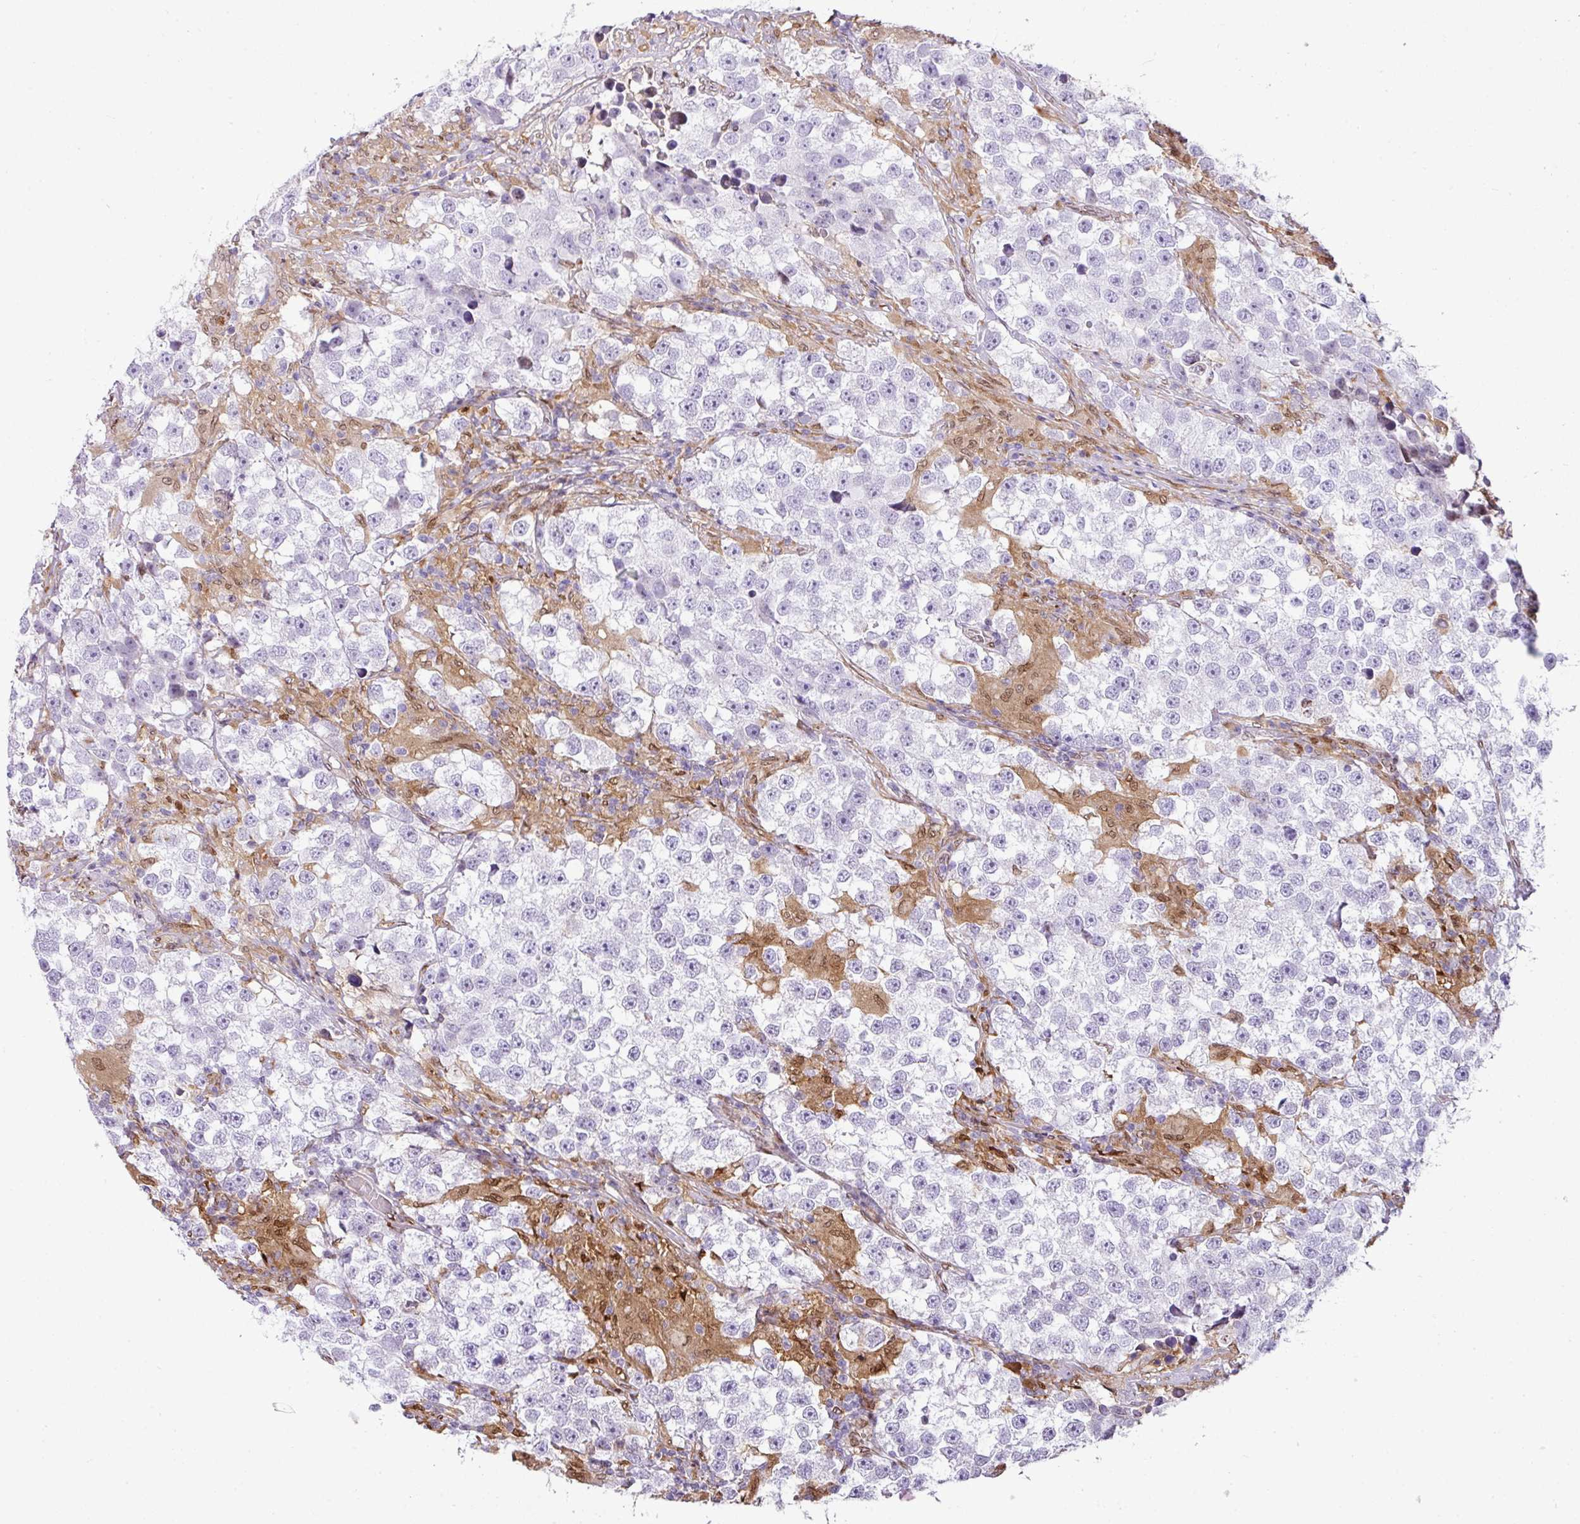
{"staining": {"intensity": "negative", "quantity": "none", "location": "none"}, "tissue": "testis cancer", "cell_type": "Tumor cells", "image_type": "cancer", "snomed": [{"axis": "morphology", "description": "Seminoma, NOS"}, {"axis": "topography", "description": "Testis"}], "caption": "Human seminoma (testis) stained for a protein using immunohistochemistry (IHC) shows no staining in tumor cells.", "gene": "PLK1", "patient": {"sex": "male", "age": 46}}